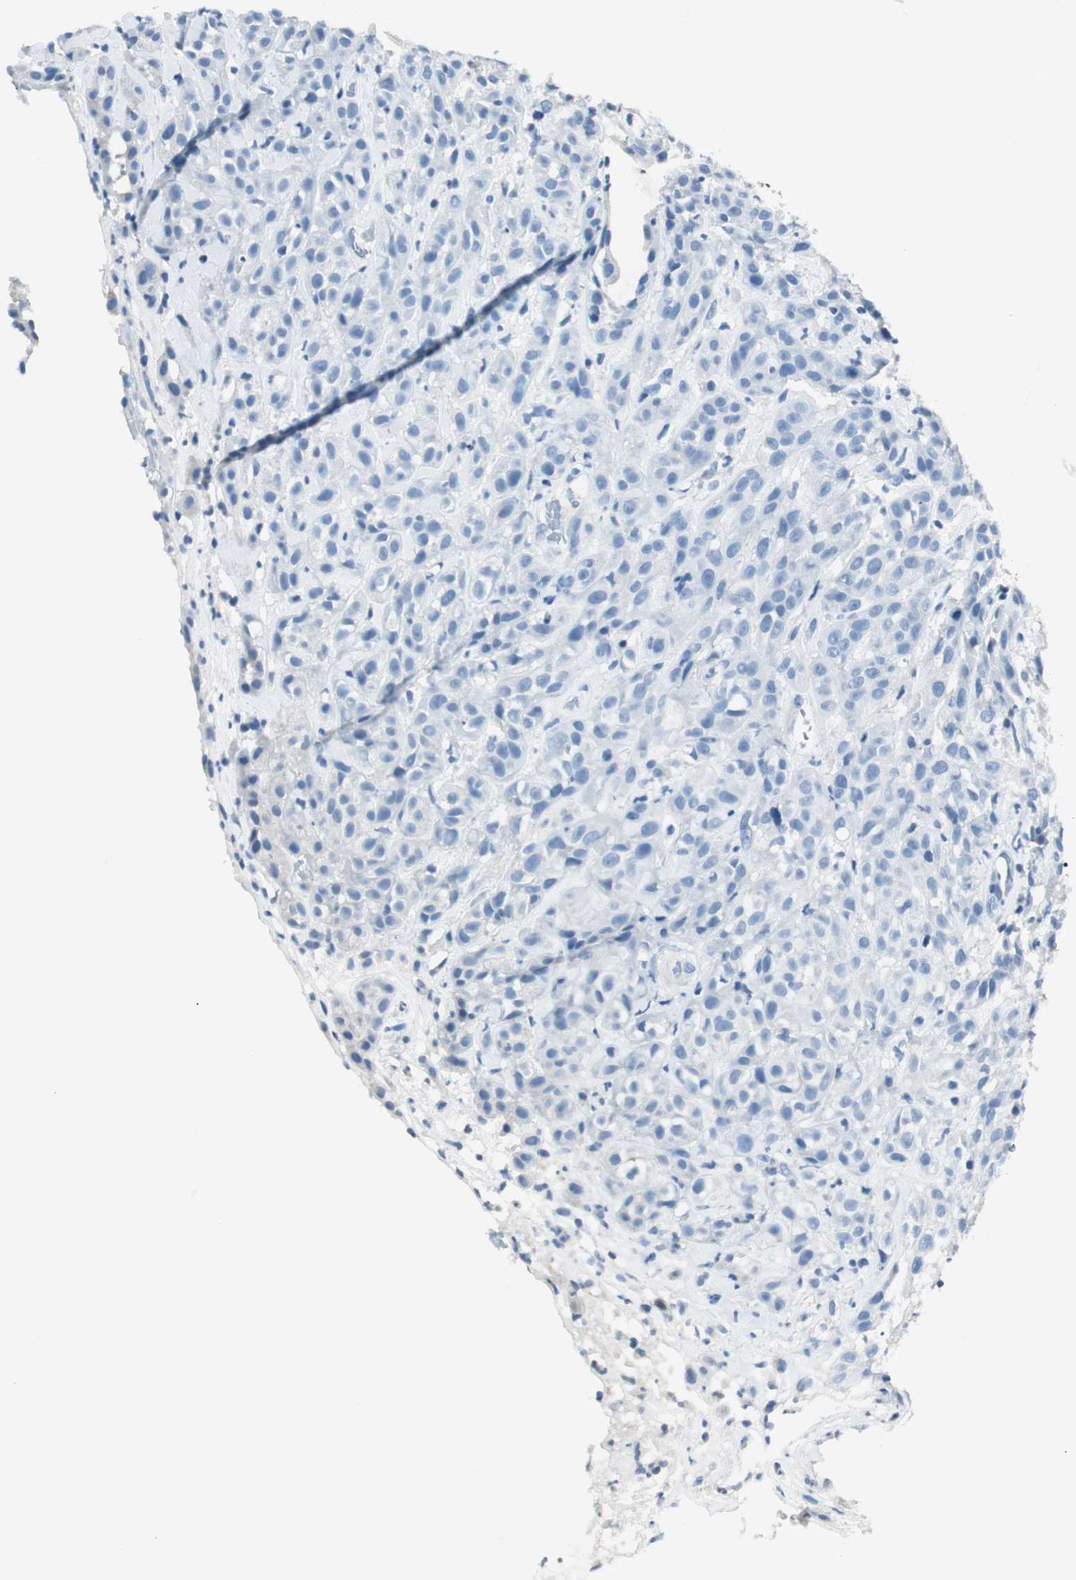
{"staining": {"intensity": "negative", "quantity": "none", "location": "none"}, "tissue": "head and neck cancer", "cell_type": "Tumor cells", "image_type": "cancer", "snomed": [{"axis": "morphology", "description": "Squamous cell carcinoma, NOS"}, {"axis": "topography", "description": "Head-Neck"}], "caption": "Photomicrograph shows no protein staining in tumor cells of head and neck cancer tissue.", "gene": "LRP2", "patient": {"sex": "male", "age": 62}}